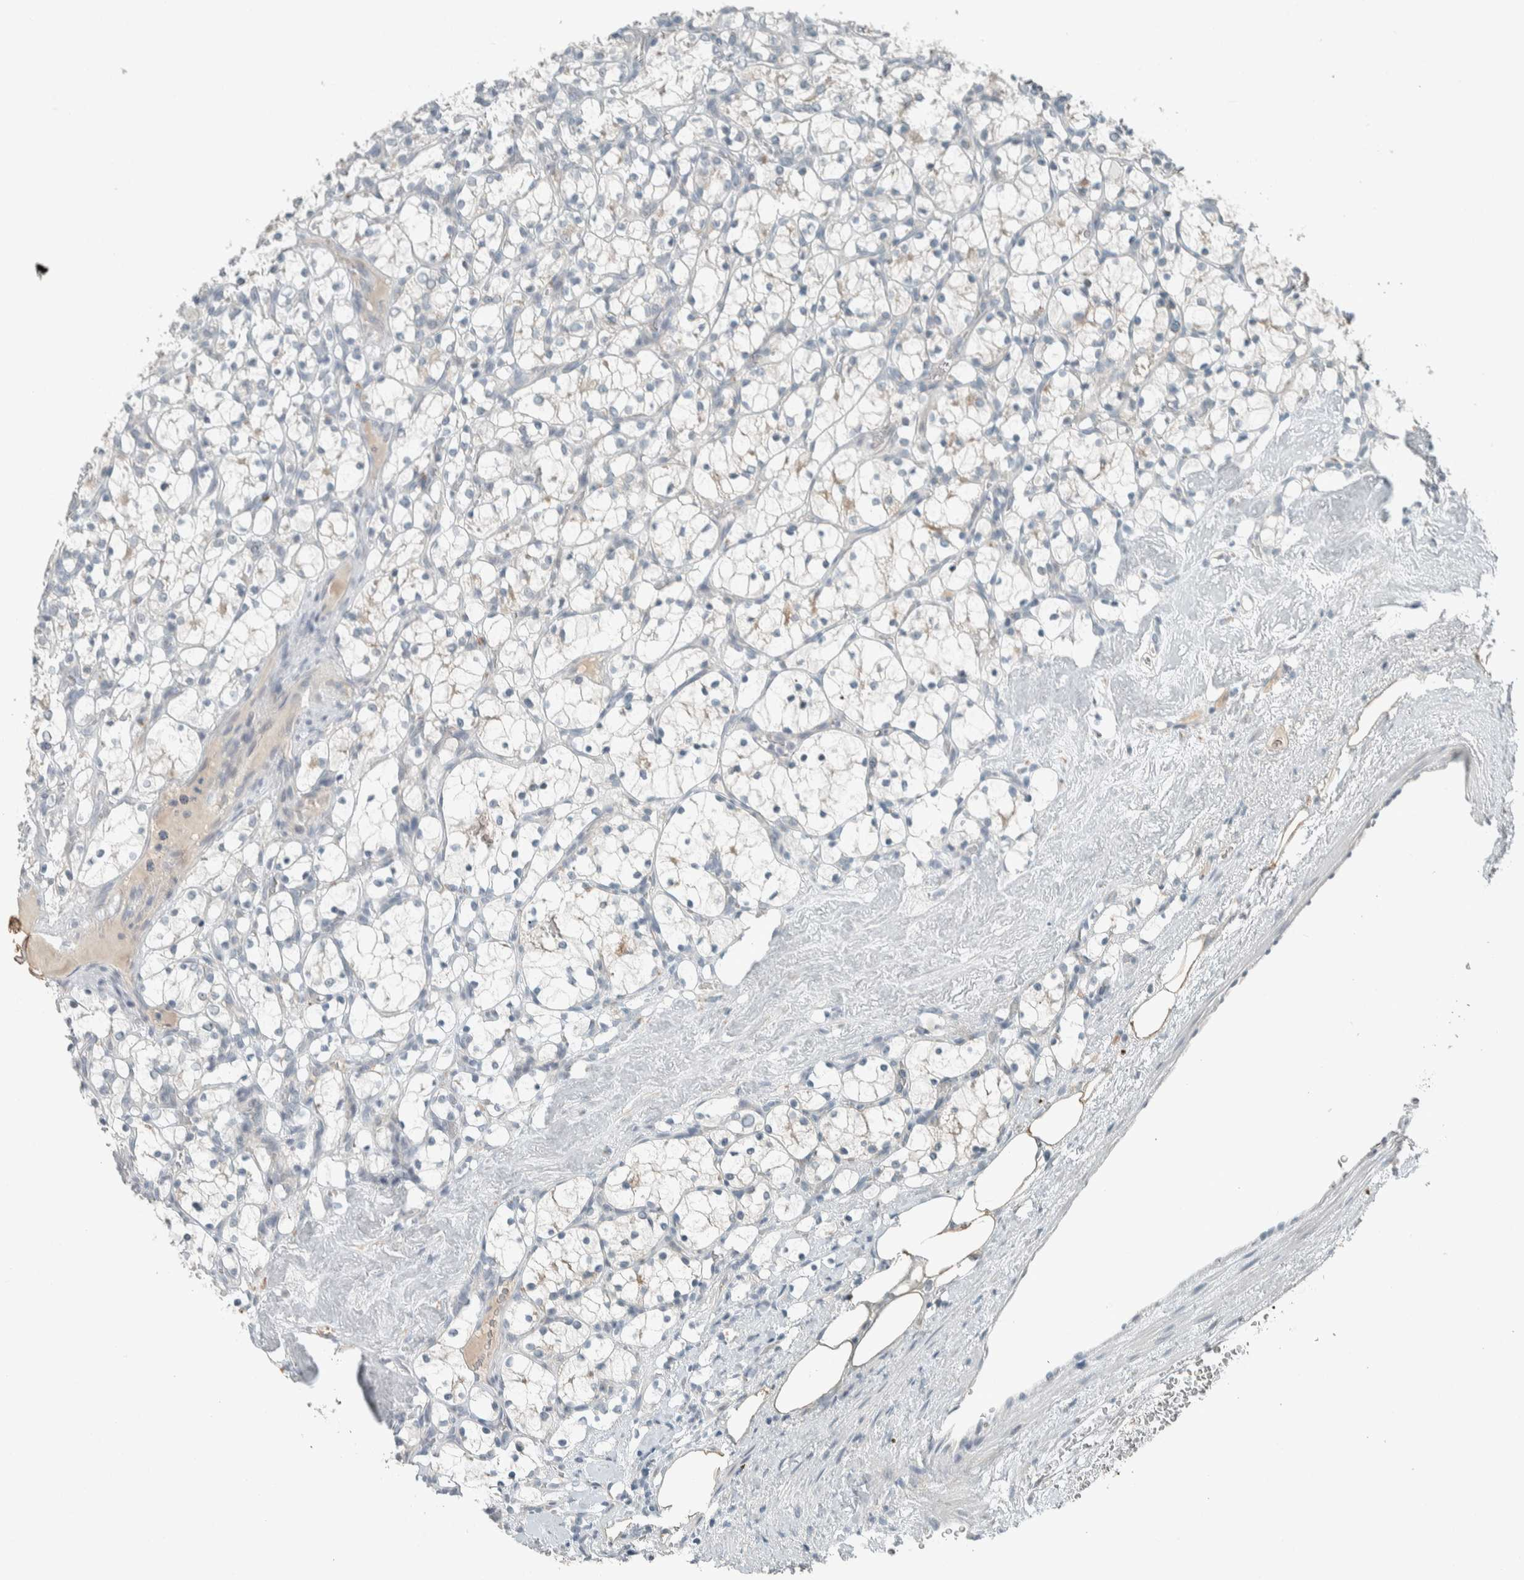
{"staining": {"intensity": "negative", "quantity": "none", "location": "none"}, "tissue": "renal cancer", "cell_type": "Tumor cells", "image_type": "cancer", "snomed": [{"axis": "morphology", "description": "Adenocarcinoma, NOS"}, {"axis": "topography", "description": "Kidney"}], "caption": "Renal cancer stained for a protein using IHC displays no staining tumor cells.", "gene": "CERCAM", "patient": {"sex": "female", "age": 69}}